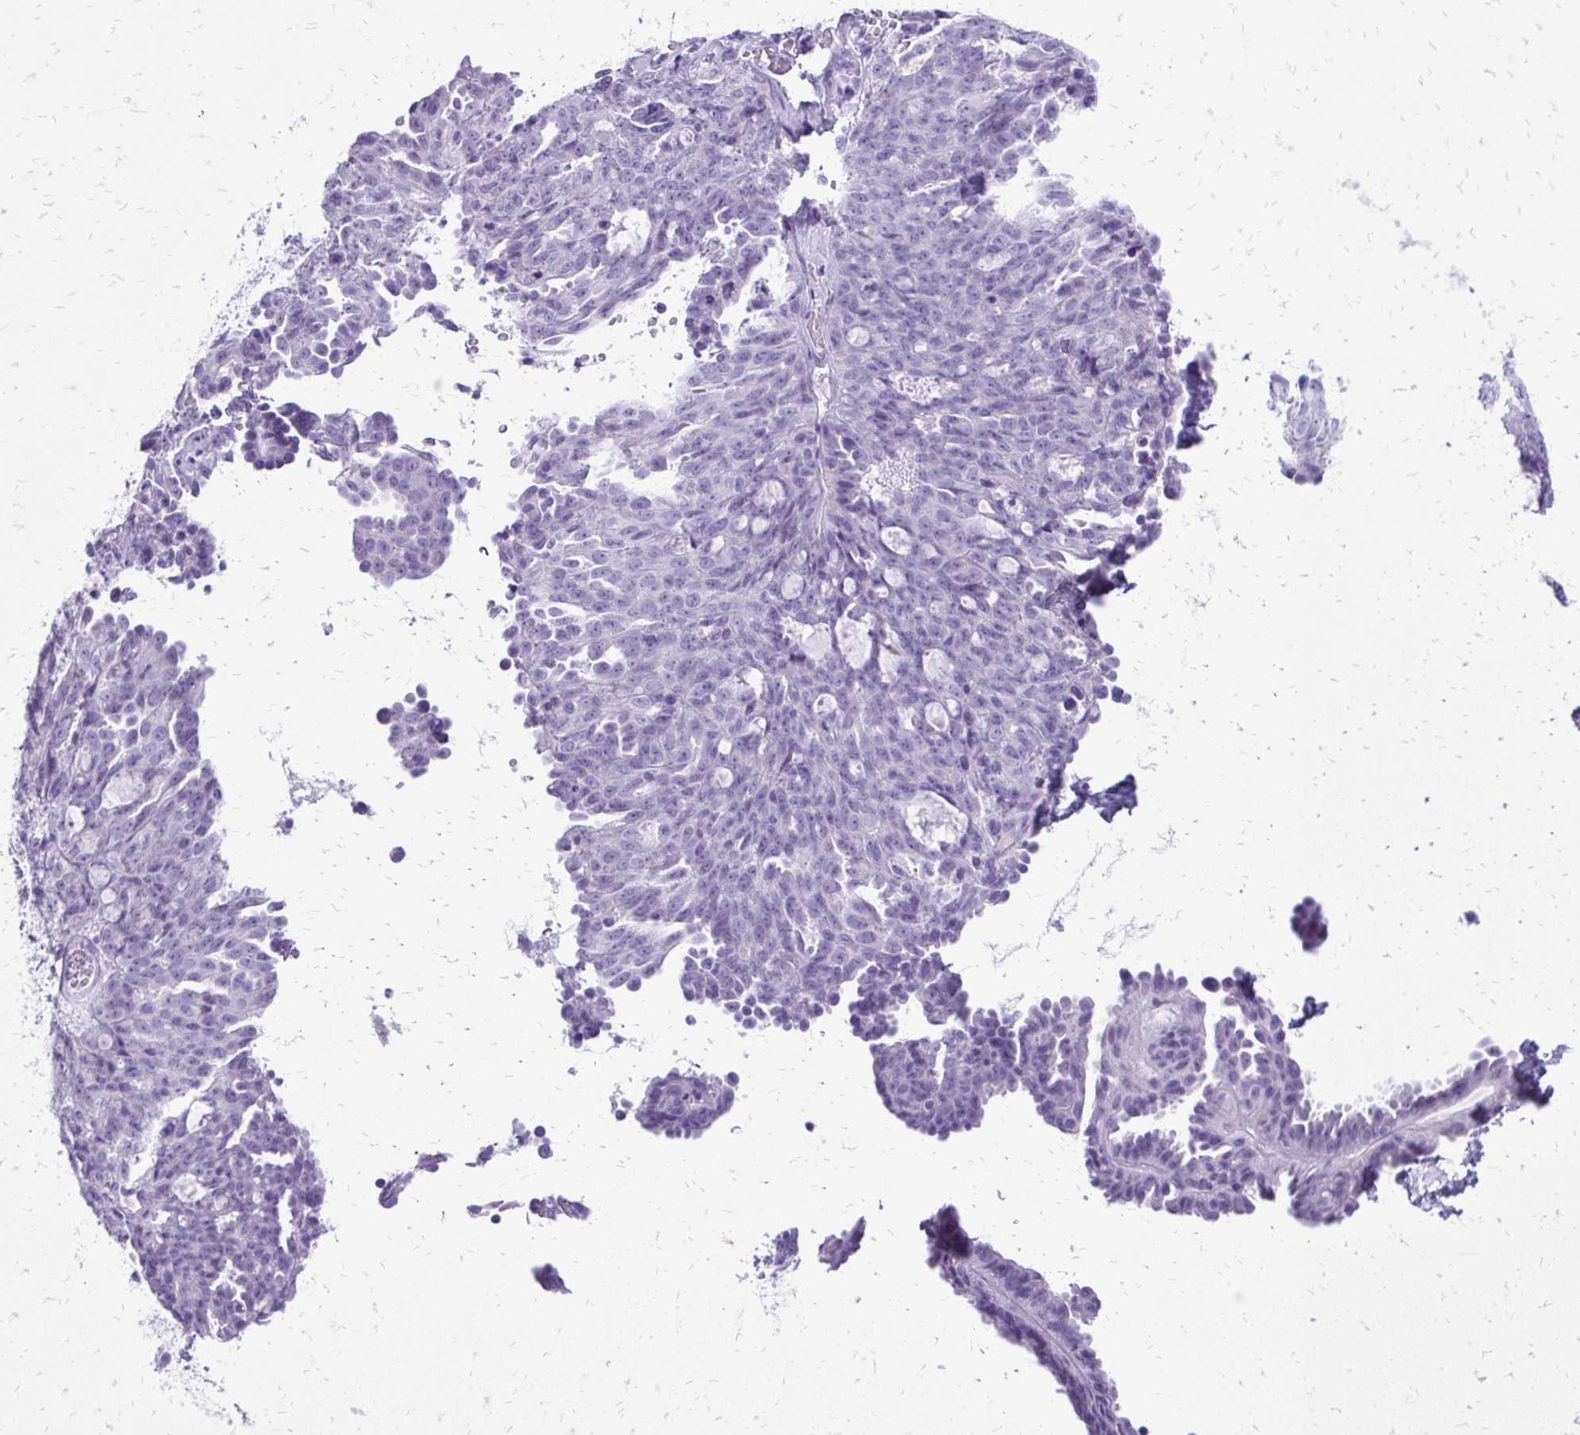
{"staining": {"intensity": "negative", "quantity": "none", "location": "none"}, "tissue": "ovarian cancer", "cell_type": "Tumor cells", "image_type": "cancer", "snomed": [{"axis": "morphology", "description": "Cystadenocarcinoma, serous, NOS"}, {"axis": "topography", "description": "Ovary"}], "caption": "High power microscopy histopathology image of an immunohistochemistry photomicrograph of ovarian cancer (serous cystadenocarcinoma), revealing no significant expression in tumor cells.", "gene": "SLC32A1", "patient": {"sex": "female", "age": 71}}